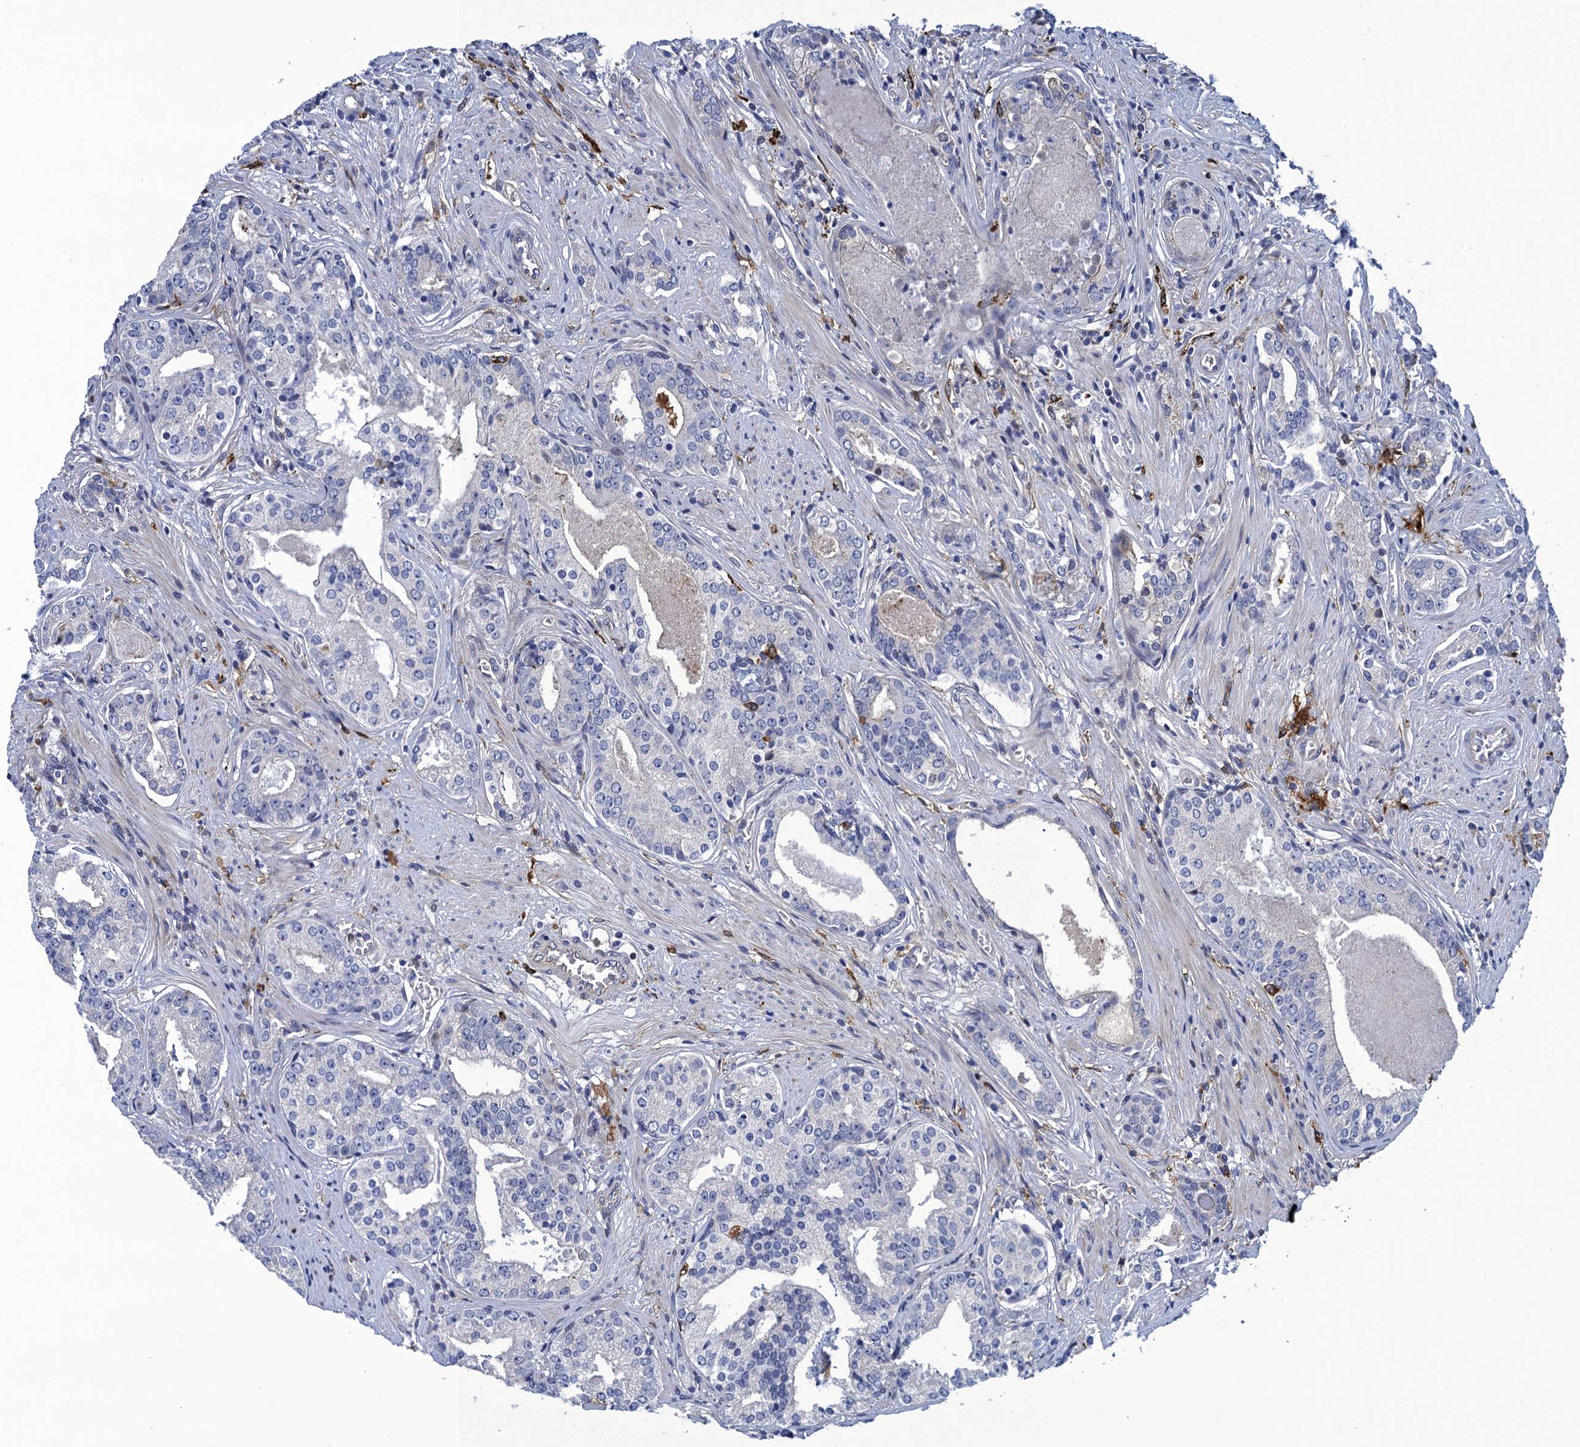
{"staining": {"intensity": "negative", "quantity": "none", "location": "none"}, "tissue": "prostate cancer", "cell_type": "Tumor cells", "image_type": "cancer", "snomed": [{"axis": "morphology", "description": "Adenocarcinoma, High grade"}, {"axis": "topography", "description": "Prostate"}], "caption": "Tumor cells are negative for protein expression in human adenocarcinoma (high-grade) (prostate).", "gene": "DNHD1", "patient": {"sex": "male", "age": 58}}